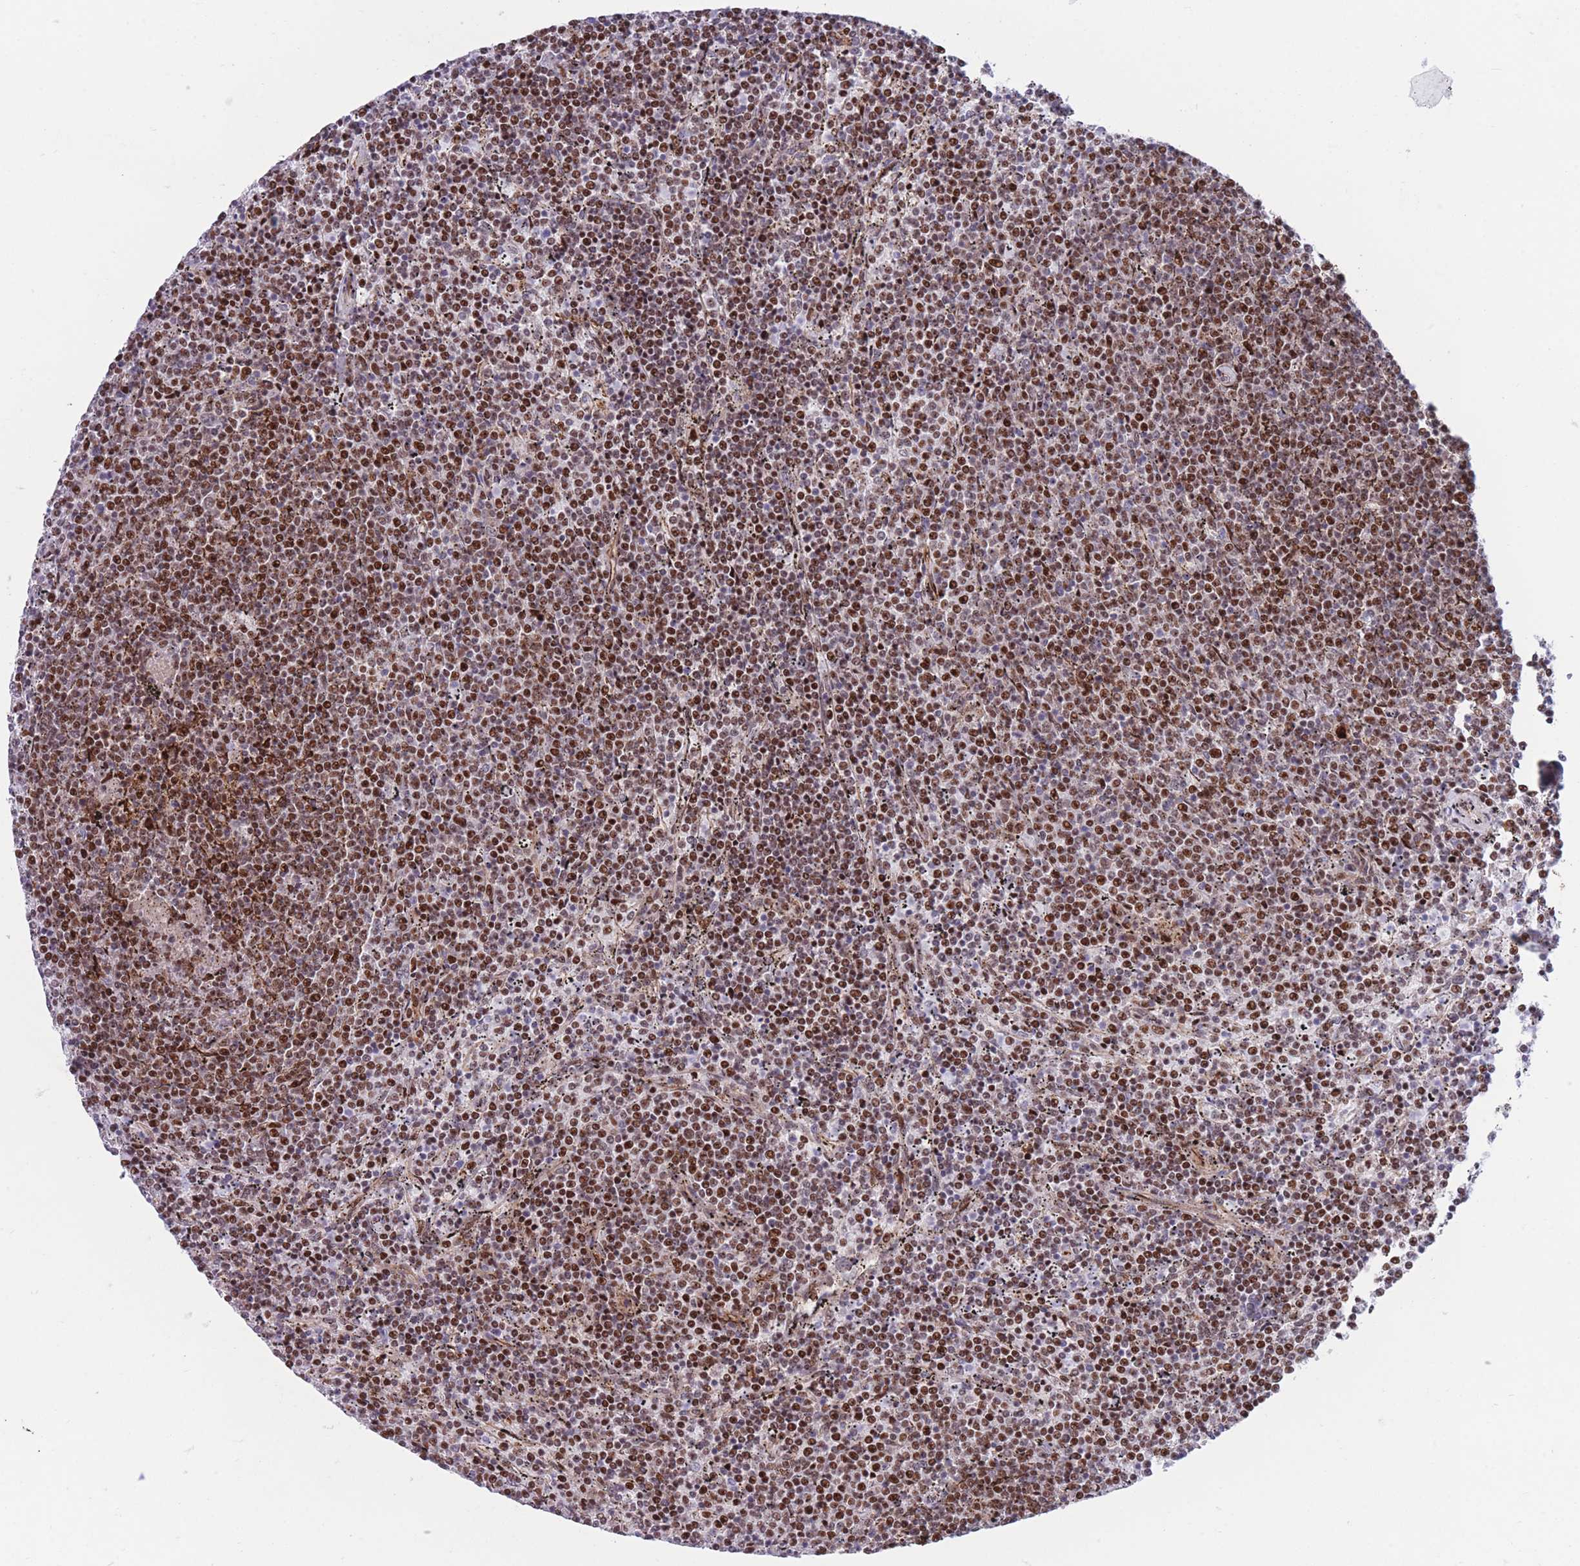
{"staining": {"intensity": "strong", "quantity": "25%-75%", "location": "nuclear"}, "tissue": "lymphoma", "cell_type": "Tumor cells", "image_type": "cancer", "snomed": [{"axis": "morphology", "description": "Malignant lymphoma, non-Hodgkin's type, Low grade"}, {"axis": "topography", "description": "Spleen"}], "caption": "There is high levels of strong nuclear positivity in tumor cells of lymphoma, as demonstrated by immunohistochemical staining (brown color).", "gene": "DNAJC3", "patient": {"sex": "female", "age": 50}}